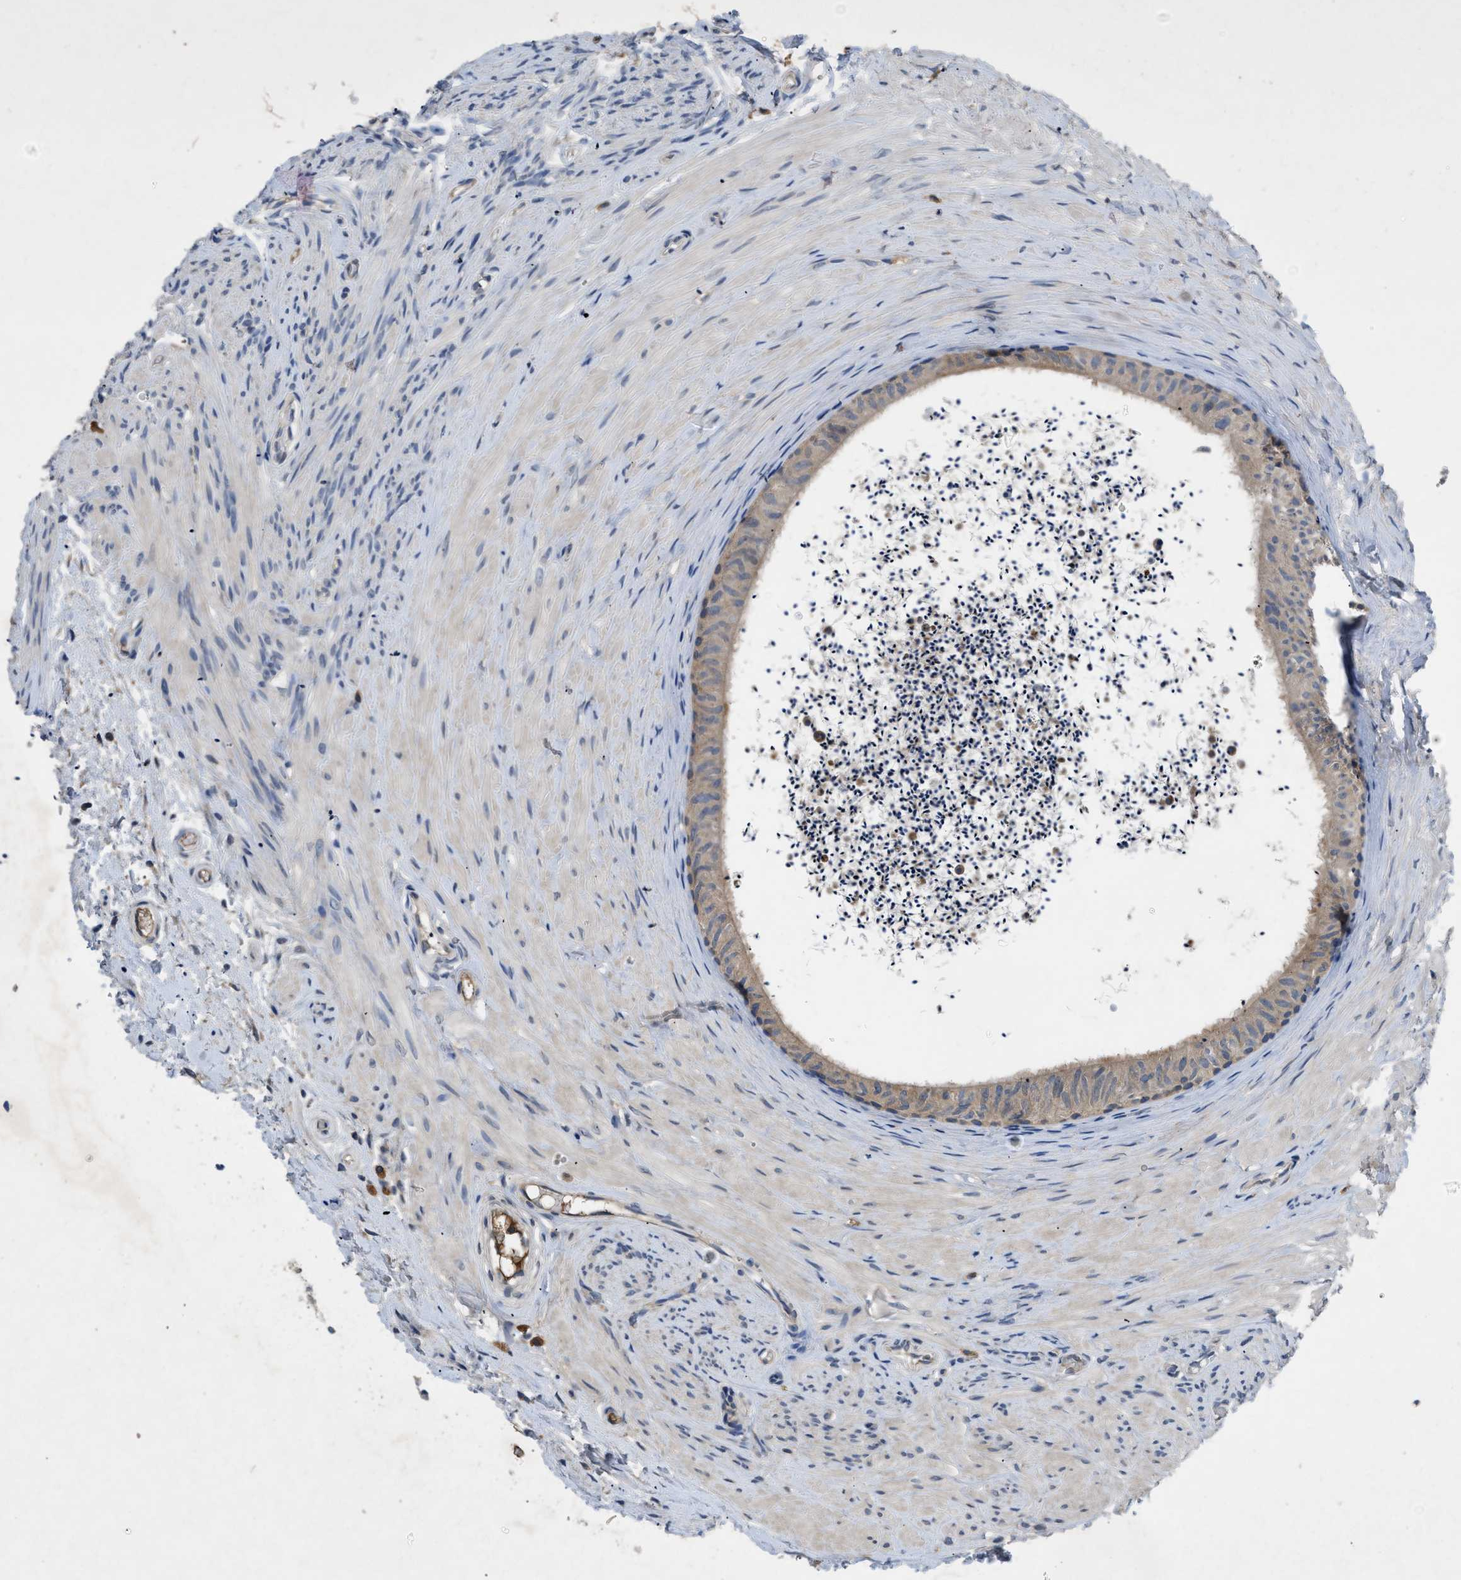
{"staining": {"intensity": "moderate", "quantity": ">75%", "location": "cytoplasmic/membranous"}, "tissue": "epididymis", "cell_type": "Glandular cells", "image_type": "normal", "snomed": [{"axis": "morphology", "description": "Normal tissue, NOS"}, {"axis": "topography", "description": "Epididymis"}], "caption": "Immunohistochemical staining of unremarkable epididymis displays moderate cytoplasmic/membranous protein staining in about >75% of glandular cells.", "gene": "VPS4A", "patient": {"sex": "male", "age": 56}}